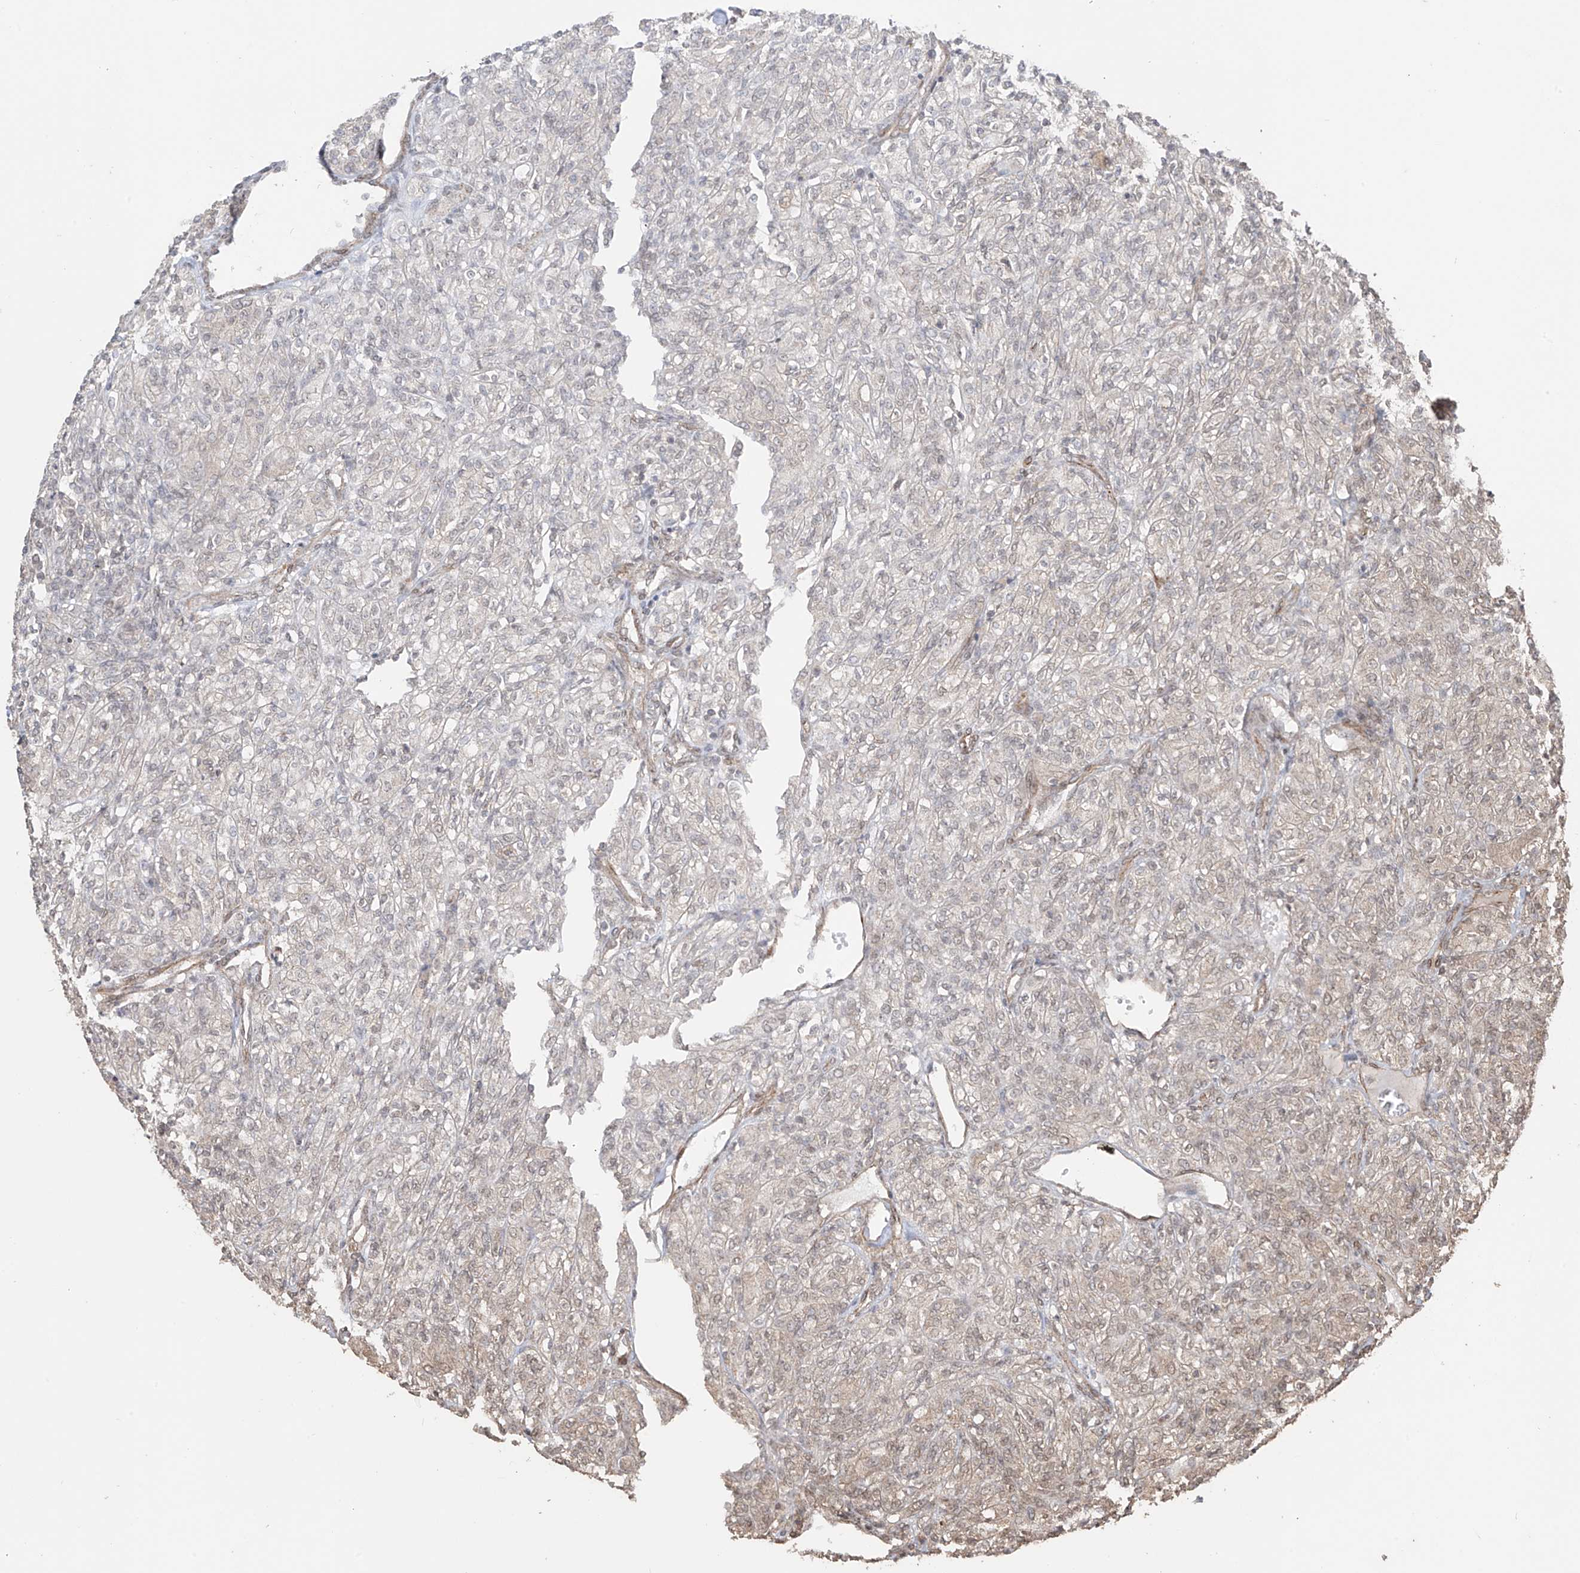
{"staining": {"intensity": "weak", "quantity": "<25%", "location": "cytoplasmic/membranous,nuclear"}, "tissue": "renal cancer", "cell_type": "Tumor cells", "image_type": "cancer", "snomed": [{"axis": "morphology", "description": "Adenocarcinoma, NOS"}, {"axis": "topography", "description": "Kidney"}], "caption": "High power microscopy histopathology image of an immunohistochemistry (IHC) image of renal cancer, revealing no significant positivity in tumor cells. (Stains: DAB (3,3'-diaminobenzidine) immunohistochemistry with hematoxylin counter stain, Microscopy: brightfield microscopy at high magnification).", "gene": "TTLL5", "patient": {"sex": "male", "age": 77}}